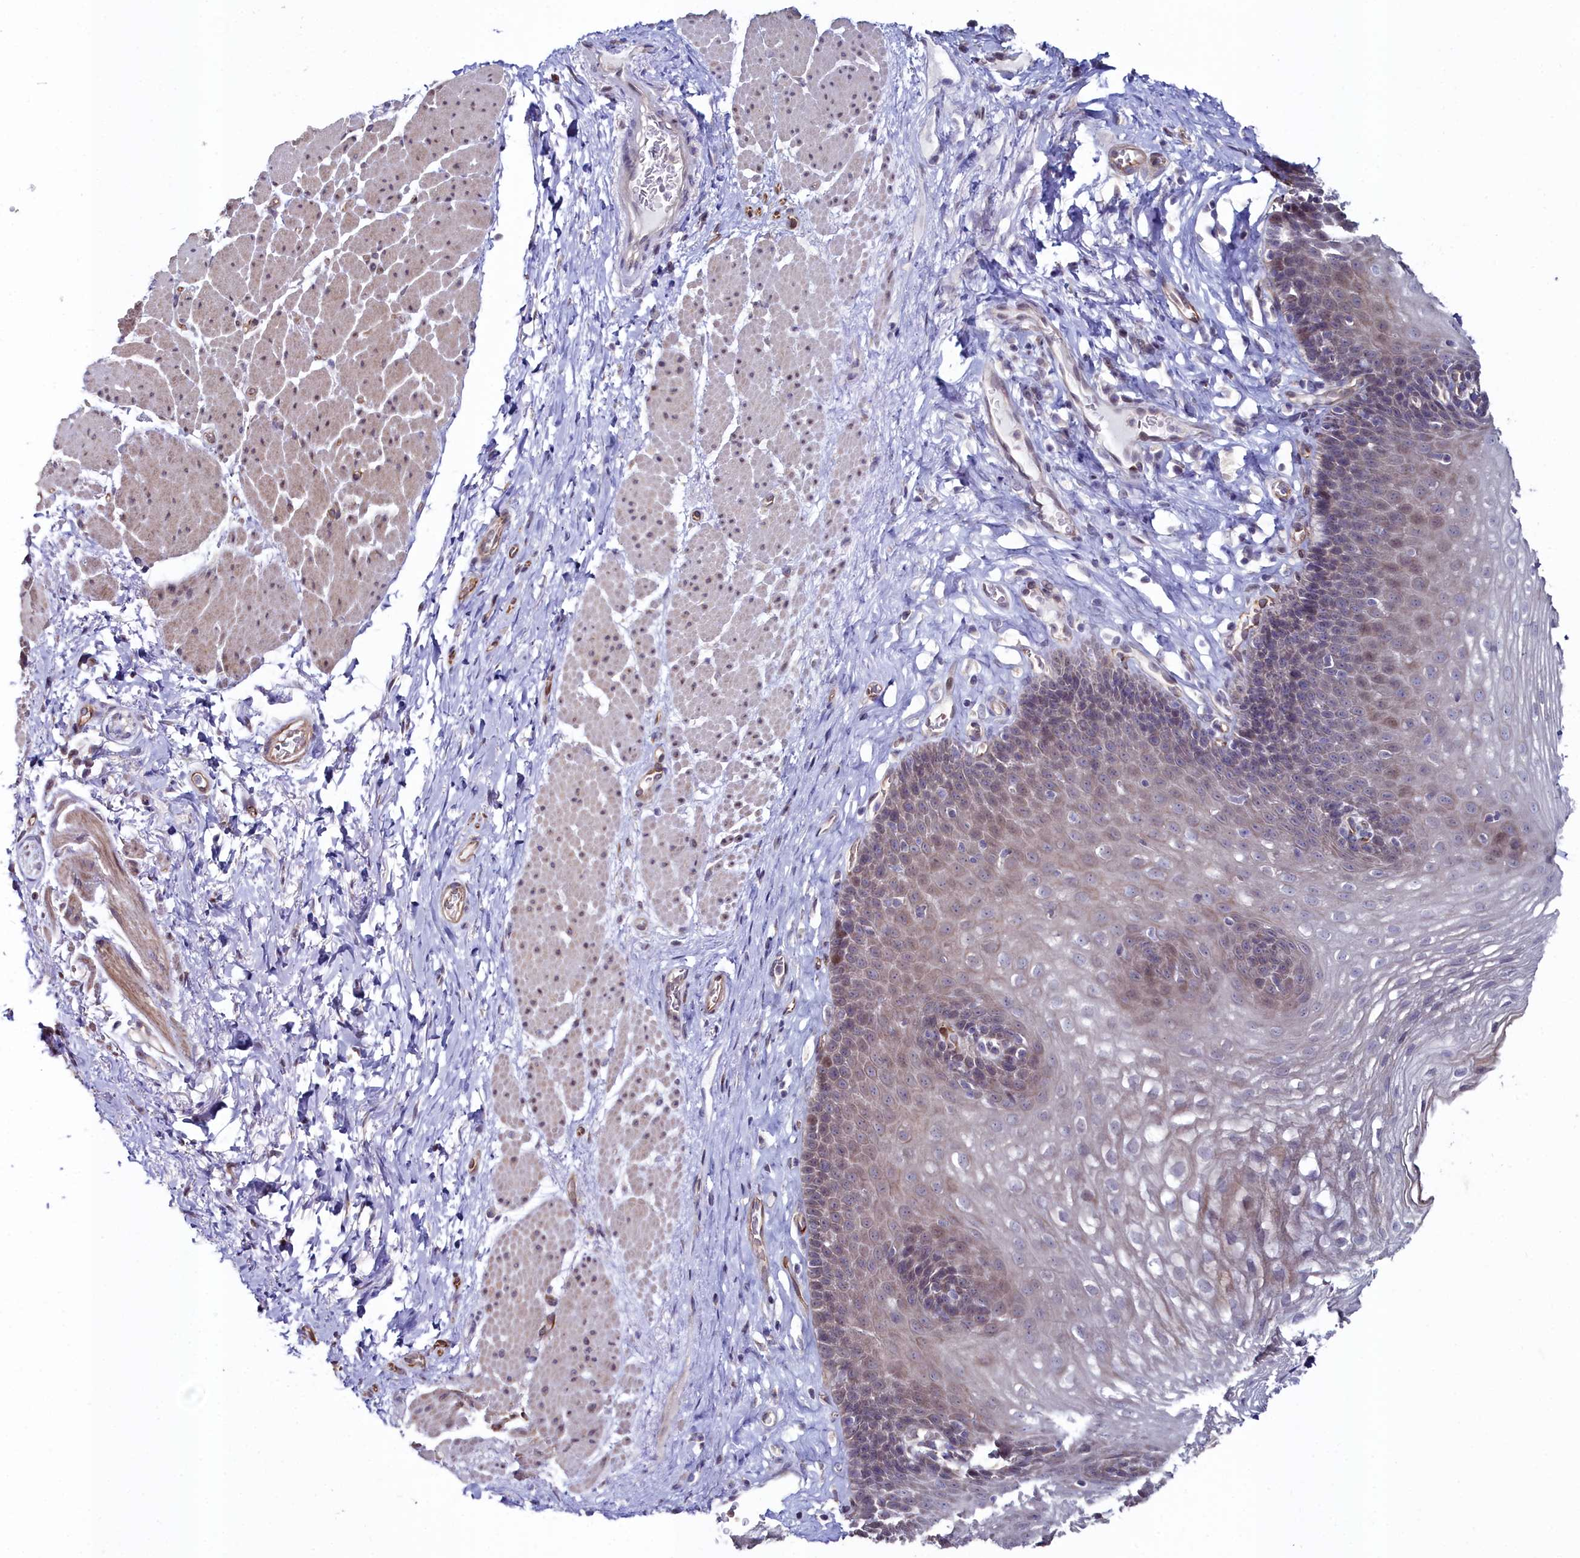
{"staining": {"intensity": "weak", "quantity": "25%-75%", "location": "nuclear"}, "tissue": "esophagus", "cell_type": "Squamous epithelial cells", "image_type": "normal", "snomed": [{"axis": "morphology", "description": "Normal tissue, NOS"}, {"axis": "topography", "description": "Esophagus"}], "caption": "Immunohistochemistry (DAB) staining of normal esophagus demonstrates weak nuclear protein expression in about 25%-75% of squamous epithelial cells. The staining was performed using DAB (3,3'-diaminobenzidine), with brown indicating positive protein expression. Nuclei are stained blue with hematoxylin.", "gene": "C4orf19", "patient": {"sex": "female", "age": 66}}